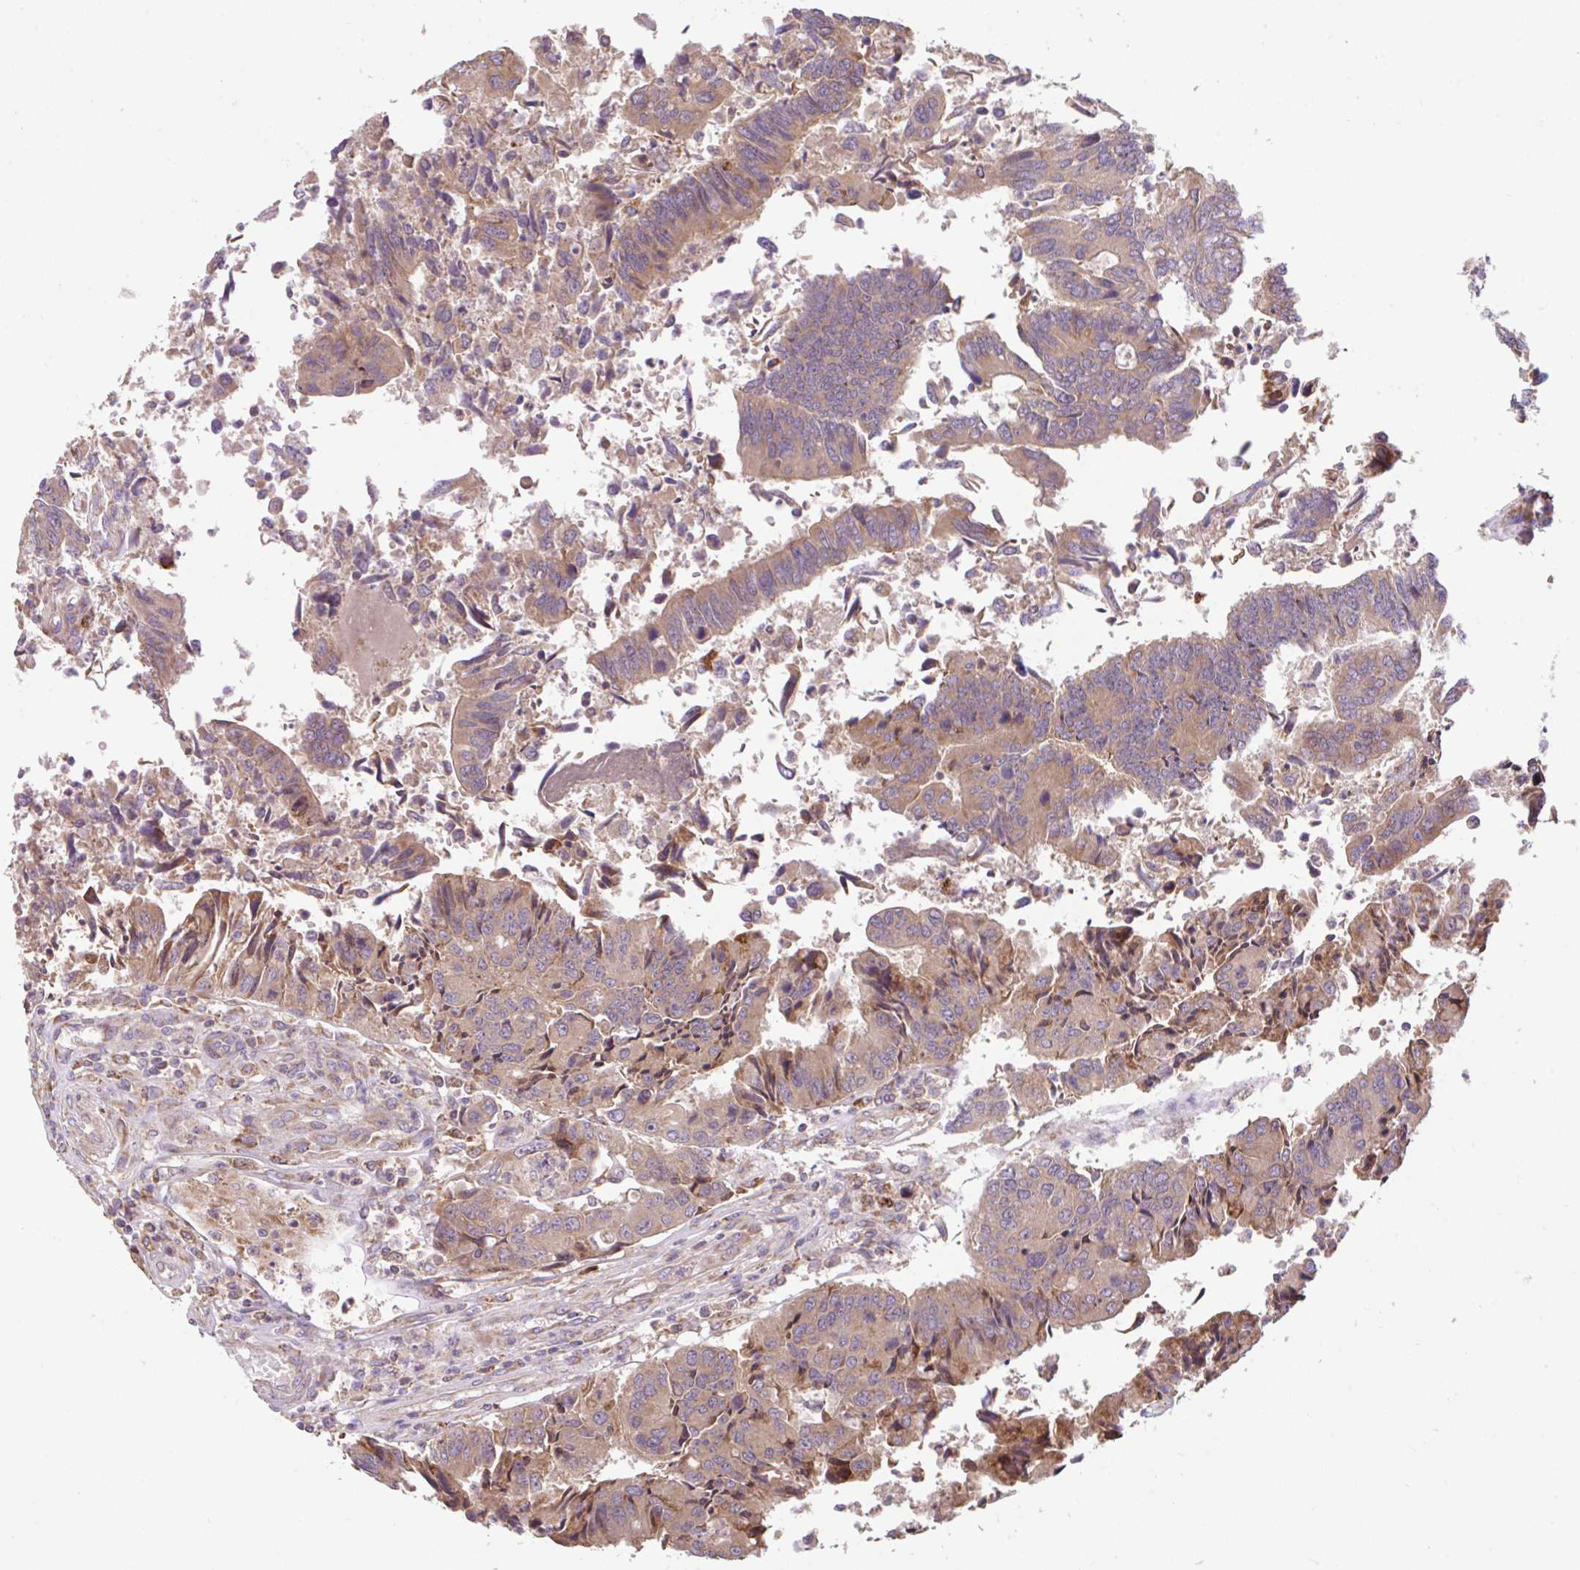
{"staining": {"intensity": "weak", "quantity": ">75%", "location": "cytoplasmic/membranous"}, "tissue": "colorectal cancer", "cell_type": "Tumor cells", "image_type": "cancer", "snomed": [{"axis": "morphology", "description": "Adenocarcinoma, NOS"}, {"axis": "topography", "description": "Colon"}], "caption": "Immunohistochemical staining of human adenocarcinoma (colorectal) demonstrates weak cytoplasmic/membranous protein positivity in about >75% of tumor cells.", "gene": "RALBP1", "patient": {"sex": "female", "age": 67}}